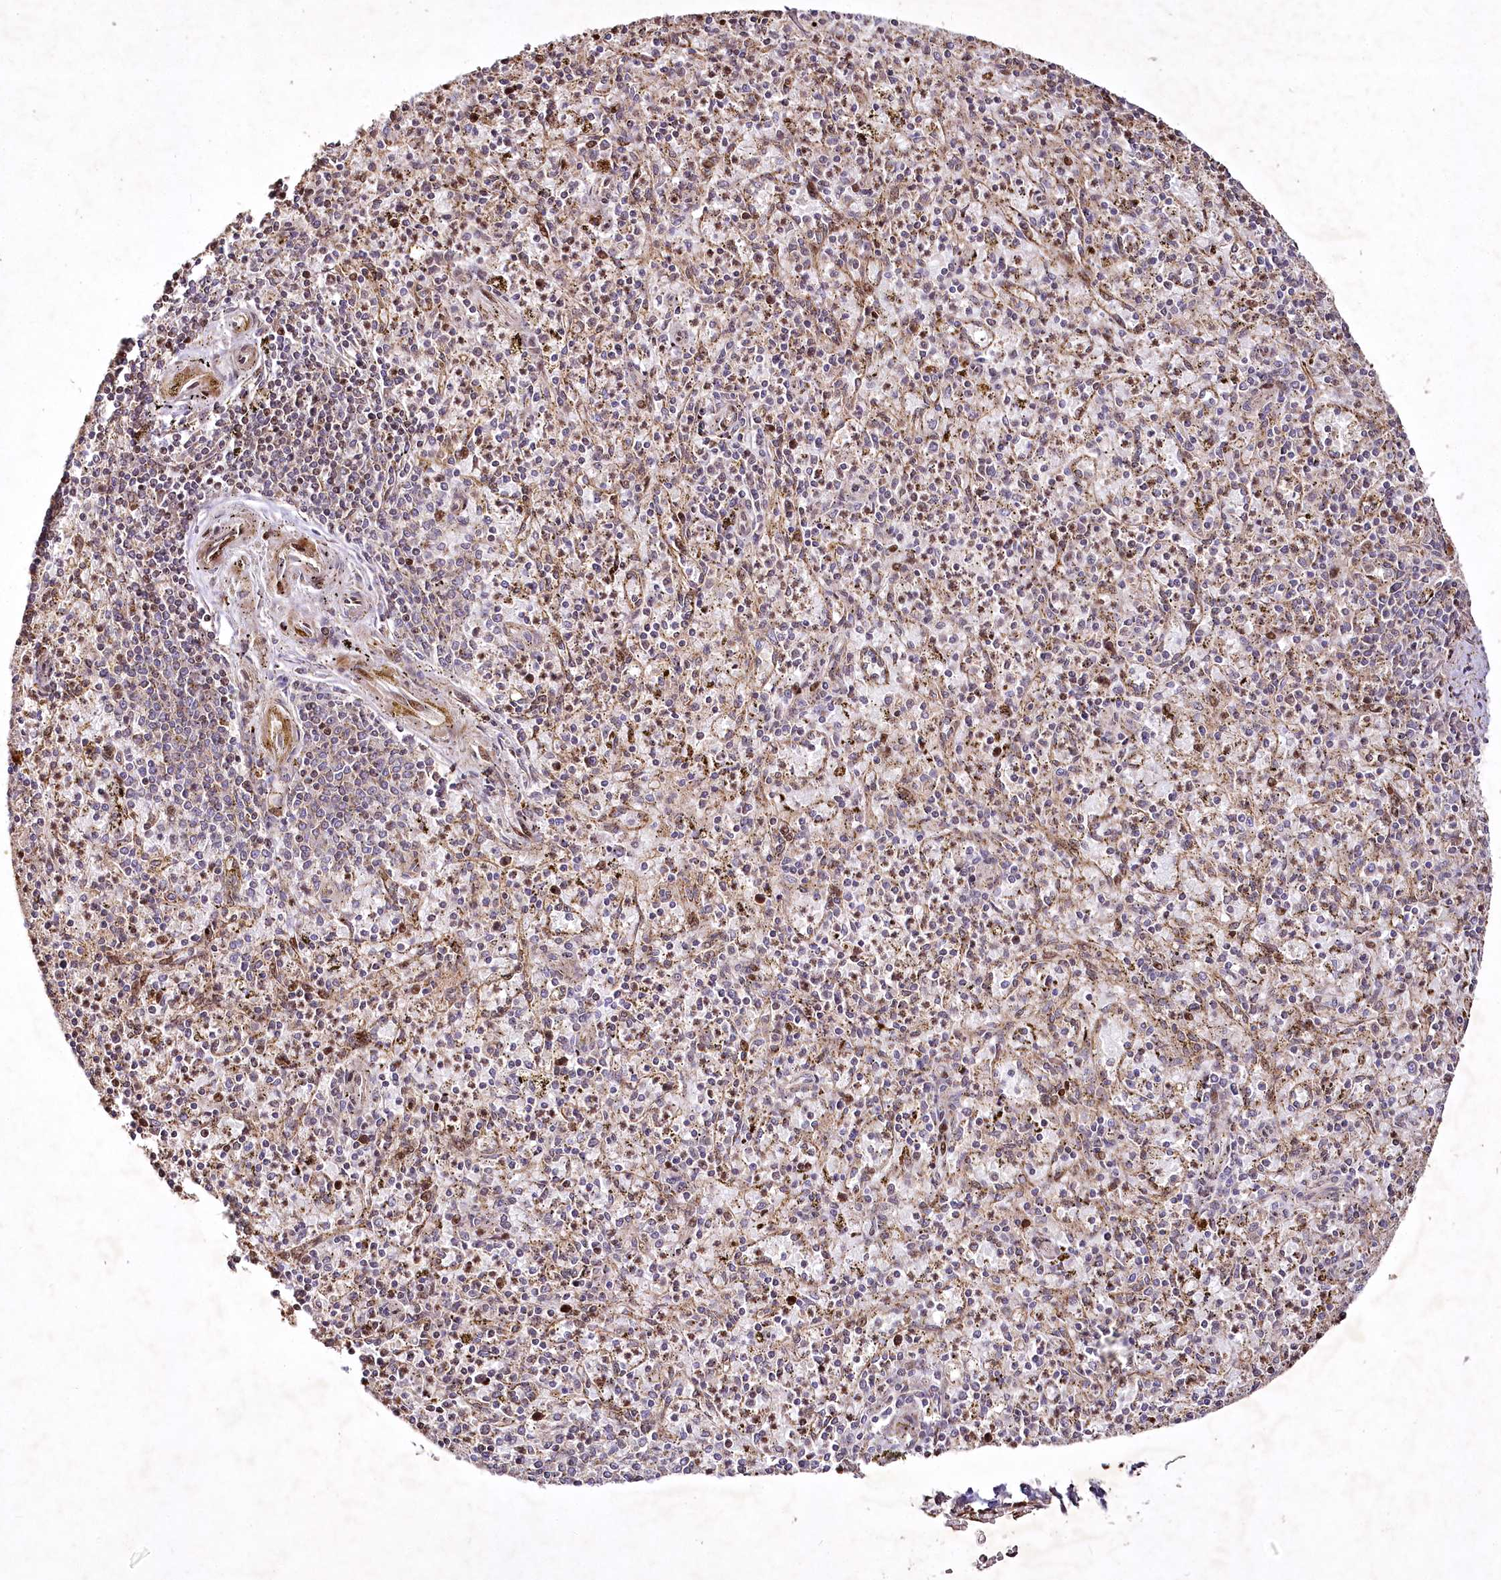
{"staining": {"intensity": "moderate", "quantity": "25%-75%", "location": "cytoplasmic/membranous,nuclear"}, "tissue": "spleen", "cell_type": "Cells in red pulp", "image_type": "normal", "snomed": [{"axis": "morphology", "description": "Normal tissue, NOS"}, {"axis": "topography", "description": "Spleen"}], "caption": "Cells in red pulp reveal medium levels of moderate cytoplasmic/membranous,nuclear staining in about 25%-75% of cells in unremarkable spleen. The protein of interest is shown in brown color, while the nuclei are stained blue.", "gene": "PSTK", "patient": {"sex": "male", "age": 72}}